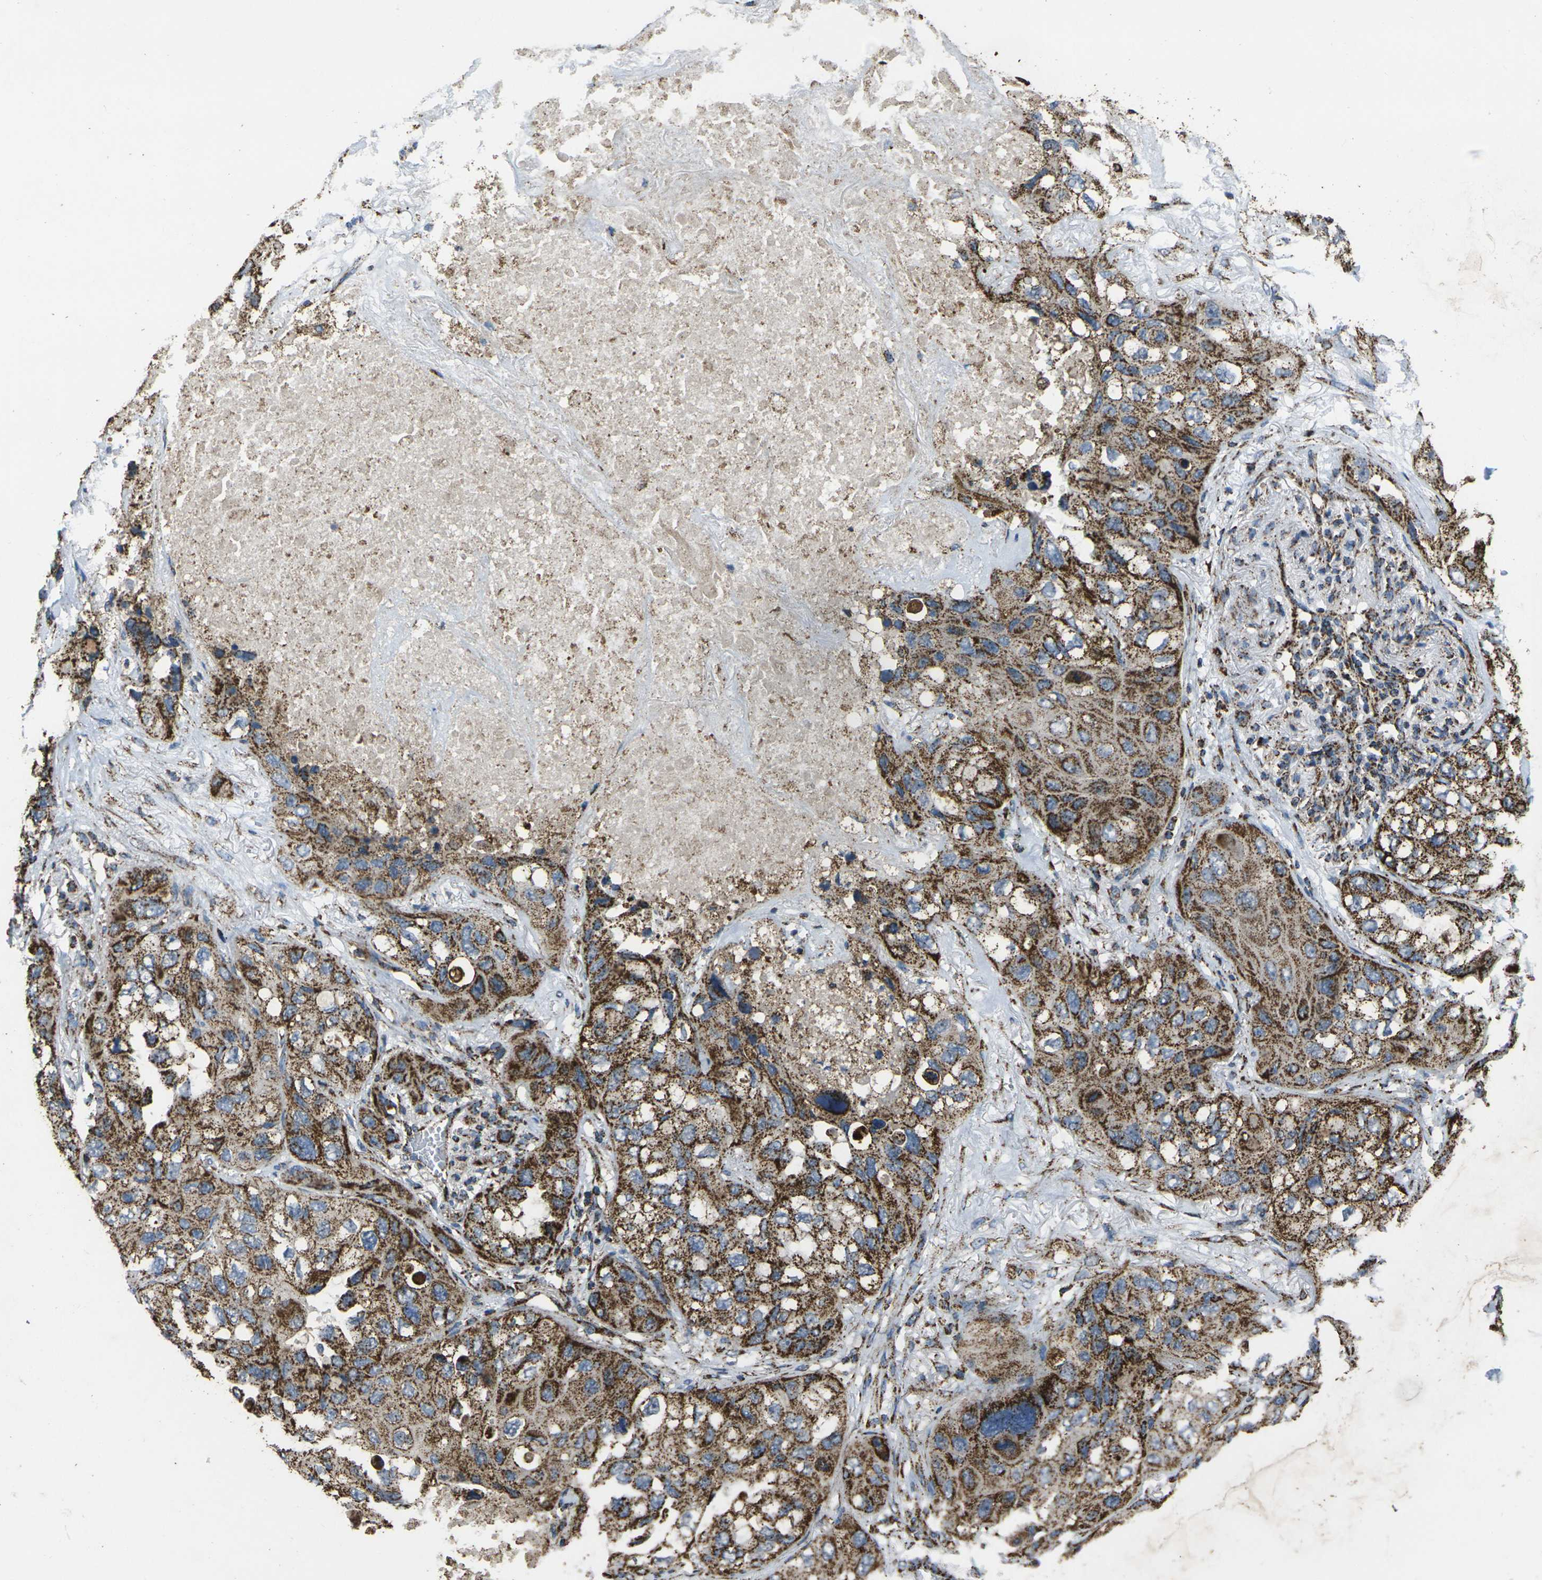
{"staining": {"intensity": "moderate", "quantity": ">75%", "location": "cytoplasmic/membranous"}, "tissue": "lung cancer", "cell_type": "Tumor cells", "image_type": "cancer", "snomed": [{"axis": "morphology", "description": "Squamous cell carcinoma, NOS"}, {"axis": "topography", "description": "Lung"}], "caption": "A histopathology image of human squamous cell carcinoma (lung) stained for a protein displays moderate cytoplasmic/membranous brown staining in tumor cells. Using DAB (brown) and hematoxylin (blue) stains, captured at high magnification using brightfield microscopy.", "gene": "KLHL5", "patient": {"sex": "female", "age": 73}}